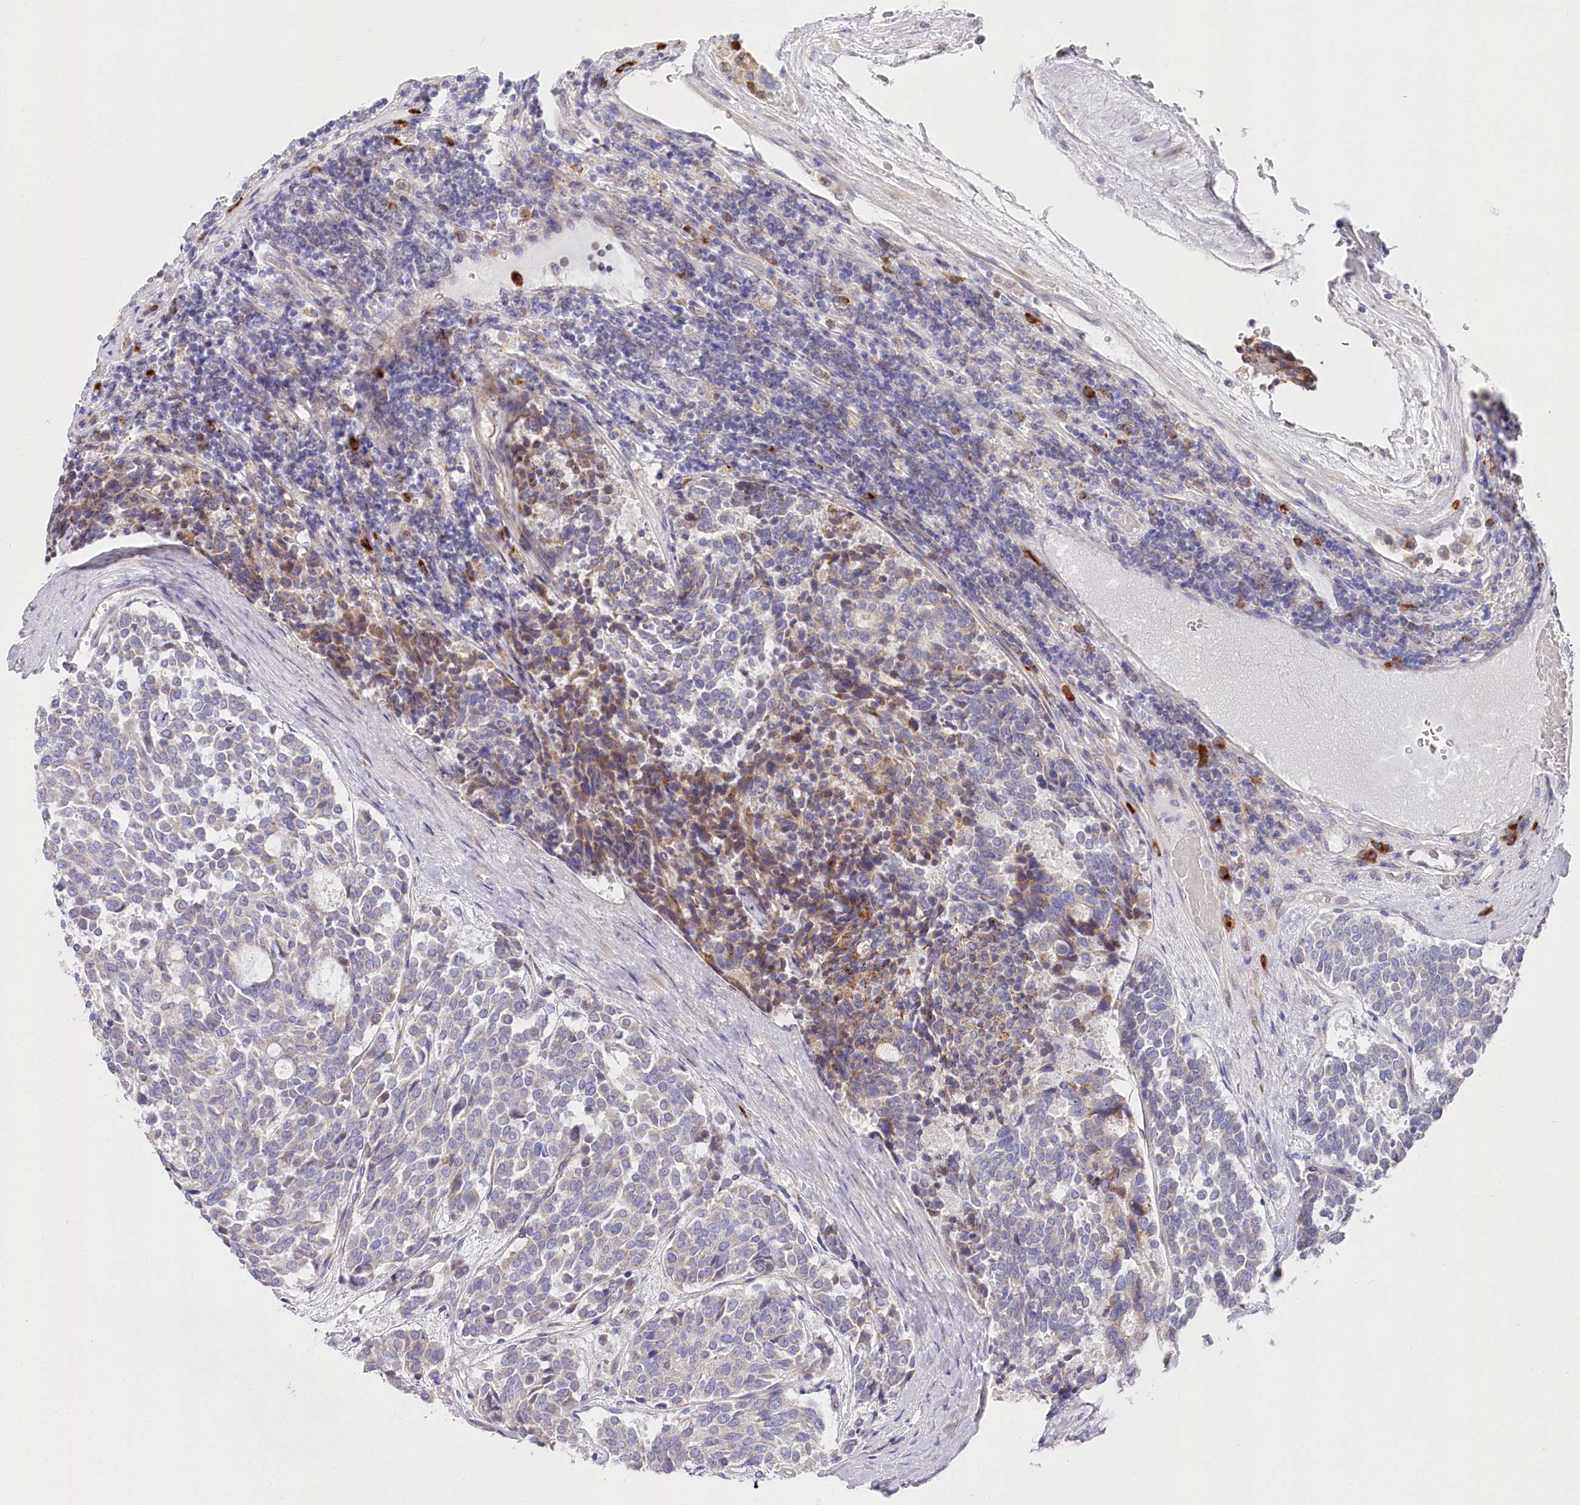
{"staining": {"intensity": "moderate", "quantity": "<25%", "location": "cytoplasmic/membranous"}, "tissue": "carcinoid", "cell_type": "Tumor cells", "image_type": "cancer", "snomed": [{"axis": "morphology", "description": "Carcinoid, malignant, NOS"}, {"axis": "topography", "description": "Pancreas"}], "caption": "Human carcinoid stained with a protein marker reveals moderate staining in tumor cells.", "gene": "POGLUT1", "patient": {"sex": "female", "age": 54}}